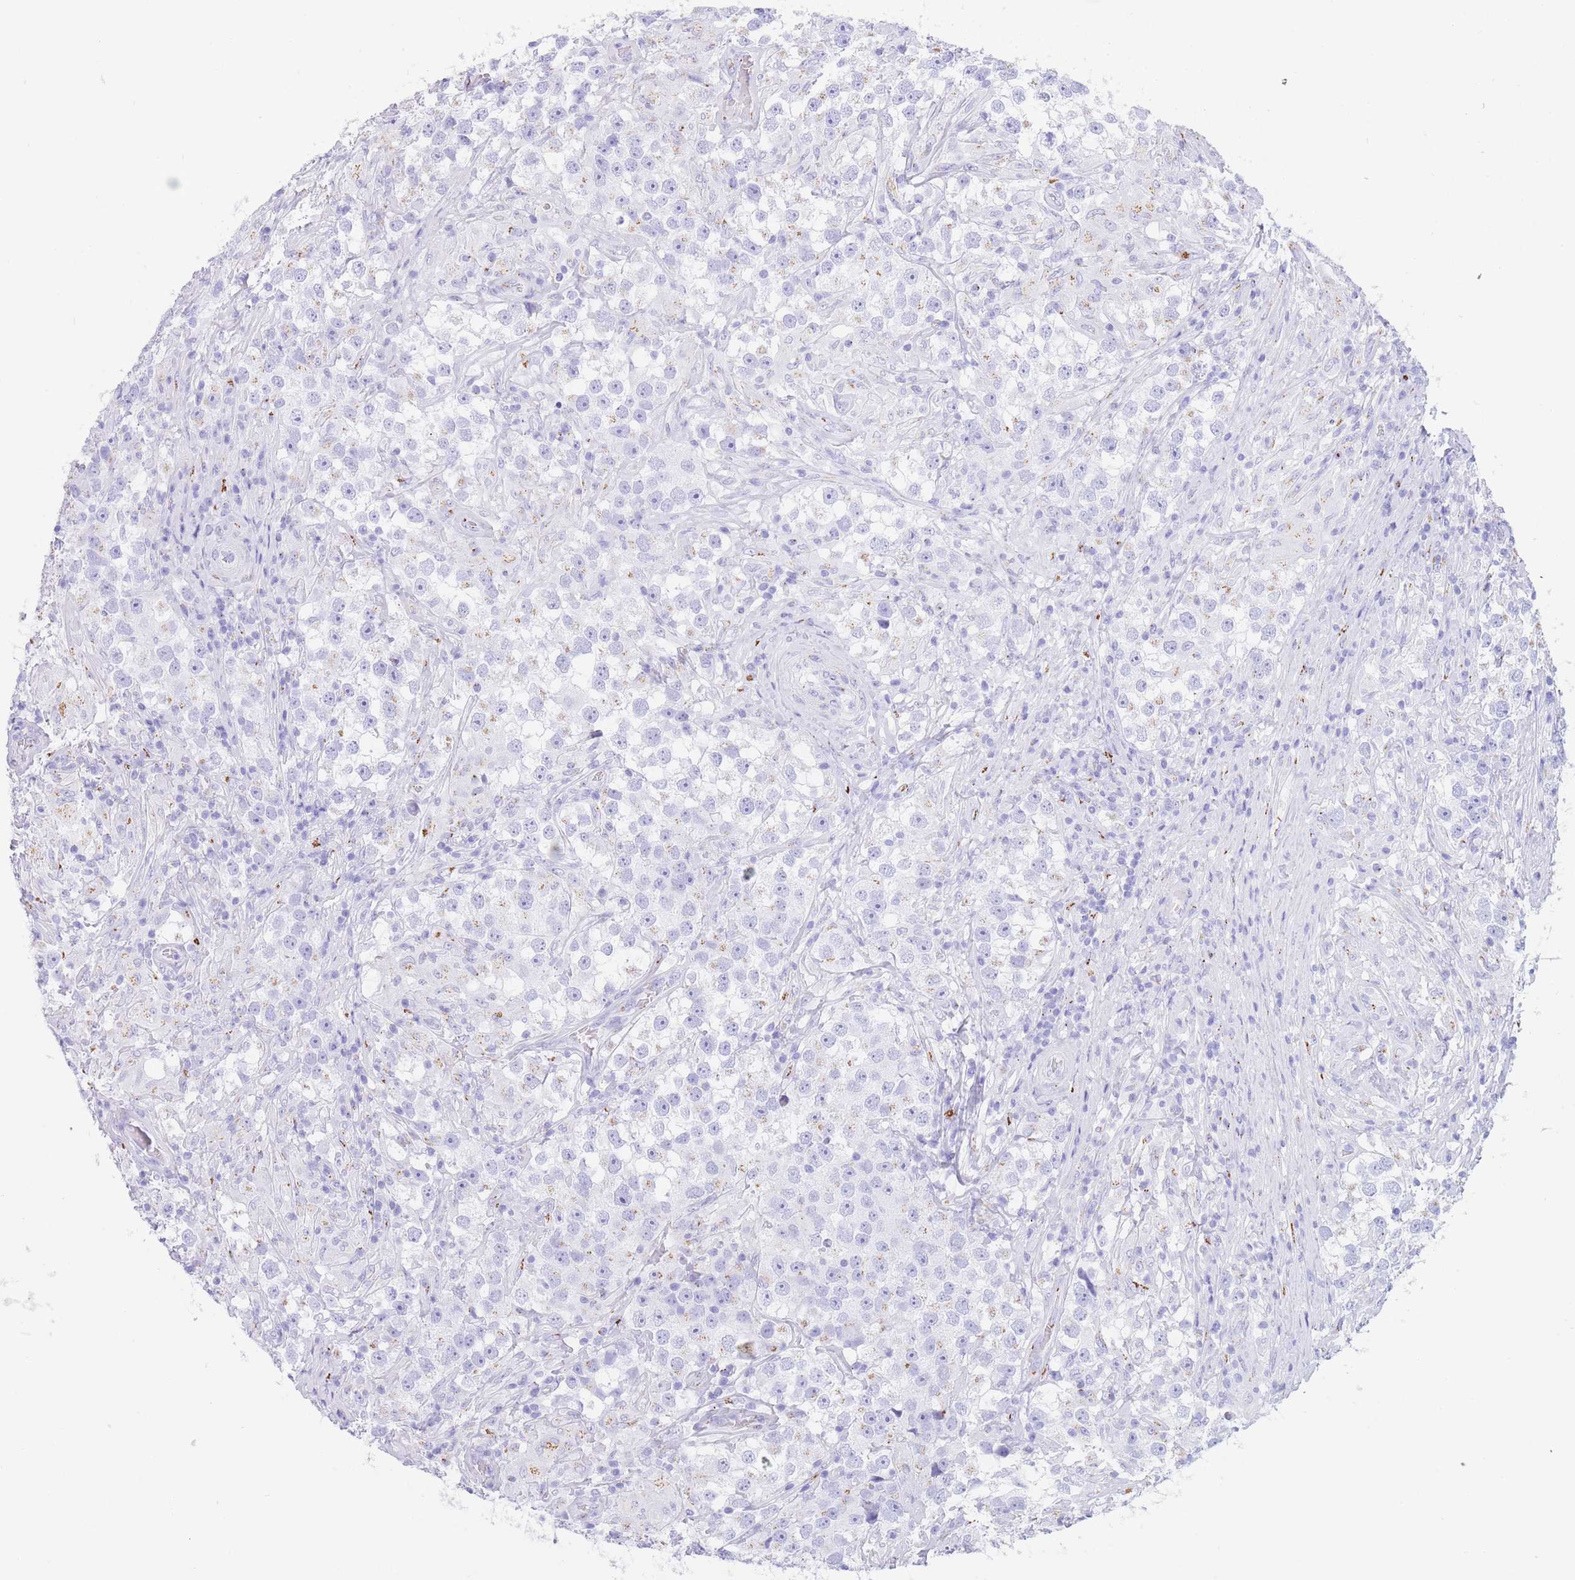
{"staining": {"intensity": "negative", "quantity": "none", "location": "none"}, "tissue": "testis cancer", "cell_type": "Tumor cells", "image_type": "cancer", "snomed": [{"axis": "morphology", "description": "Seminoma, NOS"}, {"axis": "topography", "description": "Testis"}], "caption": "Protein analysis of seminoma (testis) reveals no significant staining in tumor cells.", "gene": "FAM3C", "patient": {"sex": "male", "age": 46}}